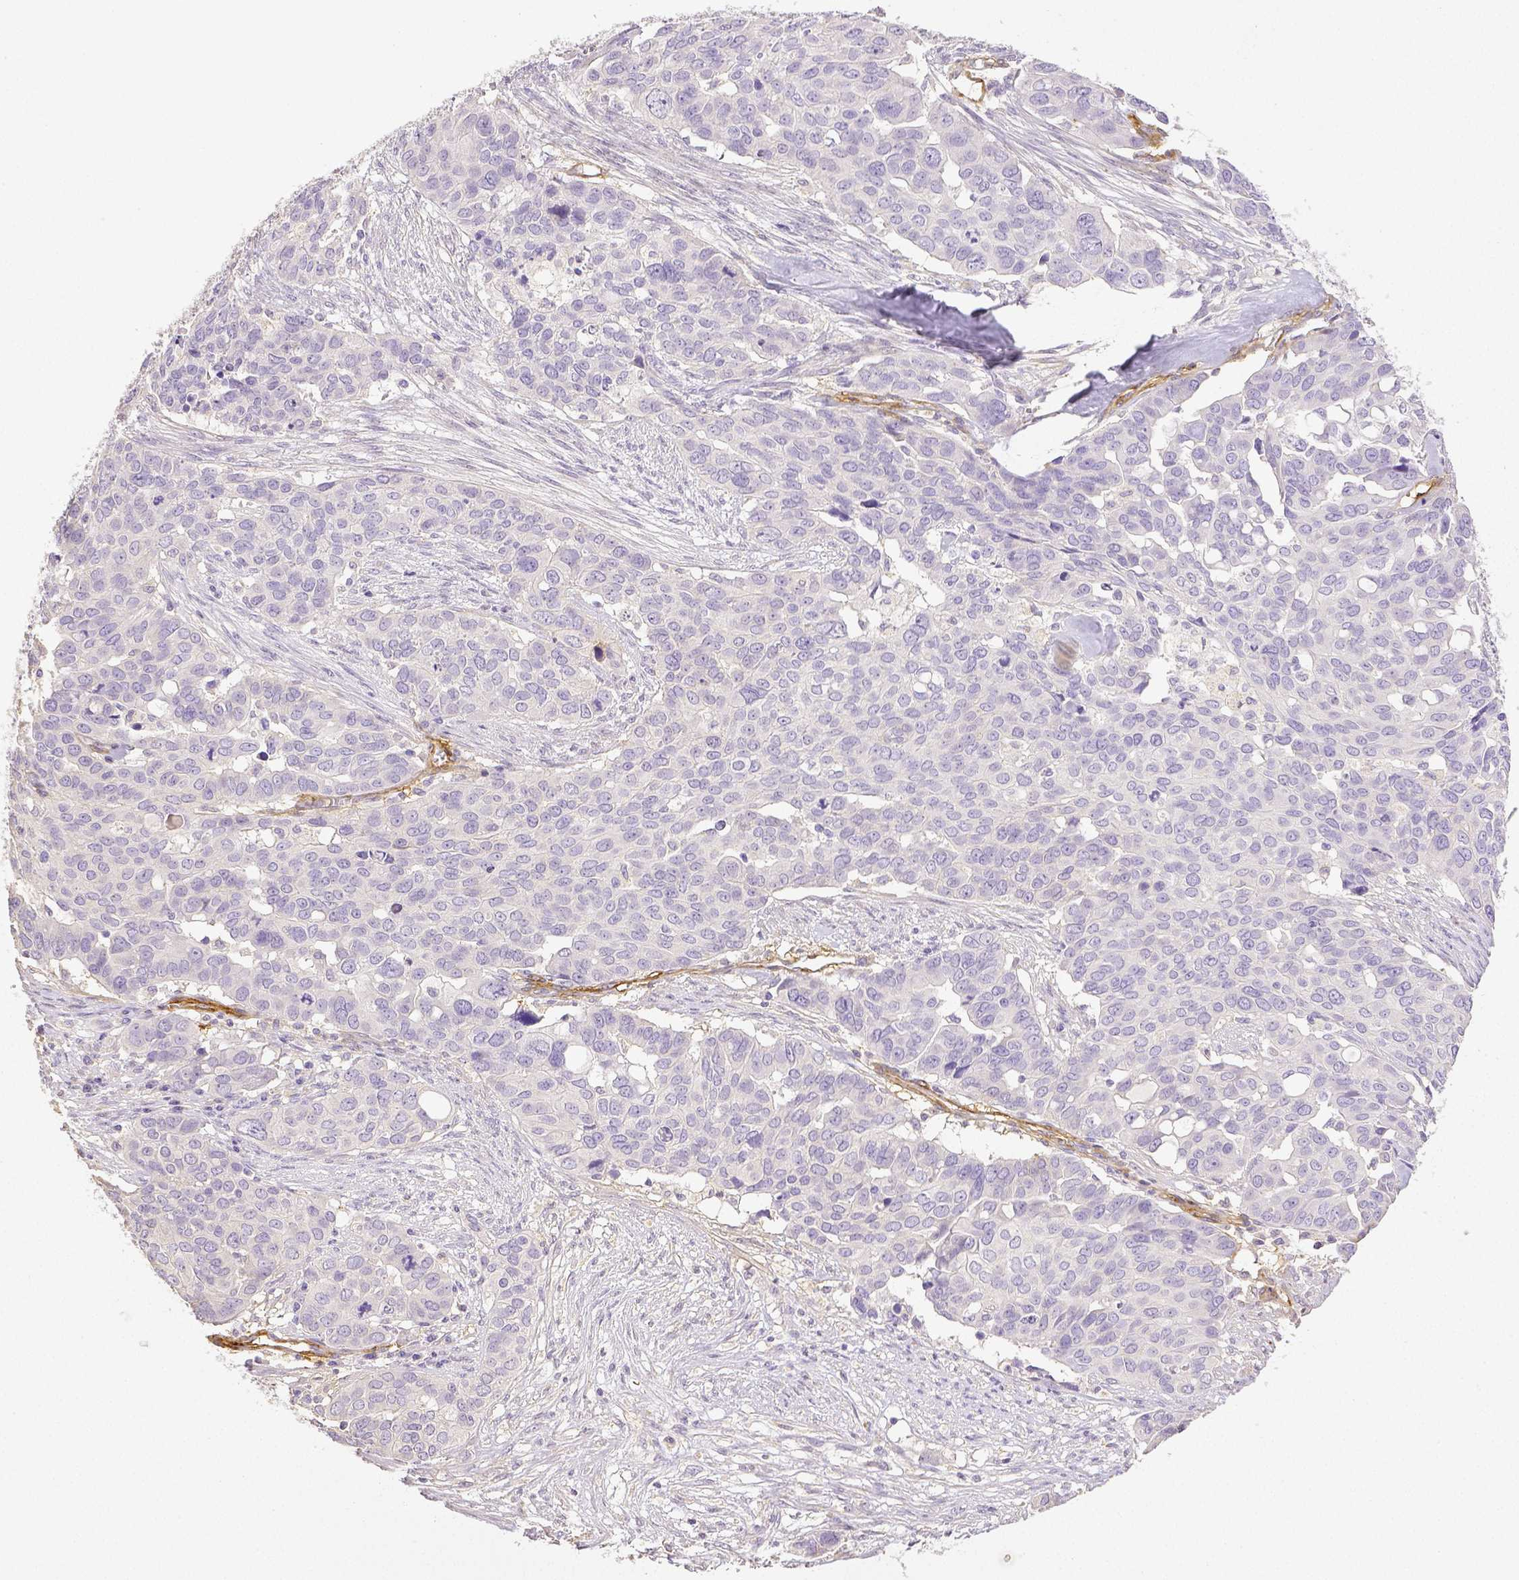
{"staining": {"intensity": "negative", "quantity": "none", "location": "none"}, "tissue": "ovarian cancer", "cell_type": "Tumor cells", "image_type": "cancer", "snomed": [{"axis": "morphology", "description": "Carcinoma, endometroid"}, {"axis": "topography", "description": "Ovary"}], "caption": "IHC image of human endometroid carcinoma (ovarian) stained for a protein (brown), which reveals no expression in tumor cells.", "gene": "THY1", "patient": {"sex": "female", "age": 78}}